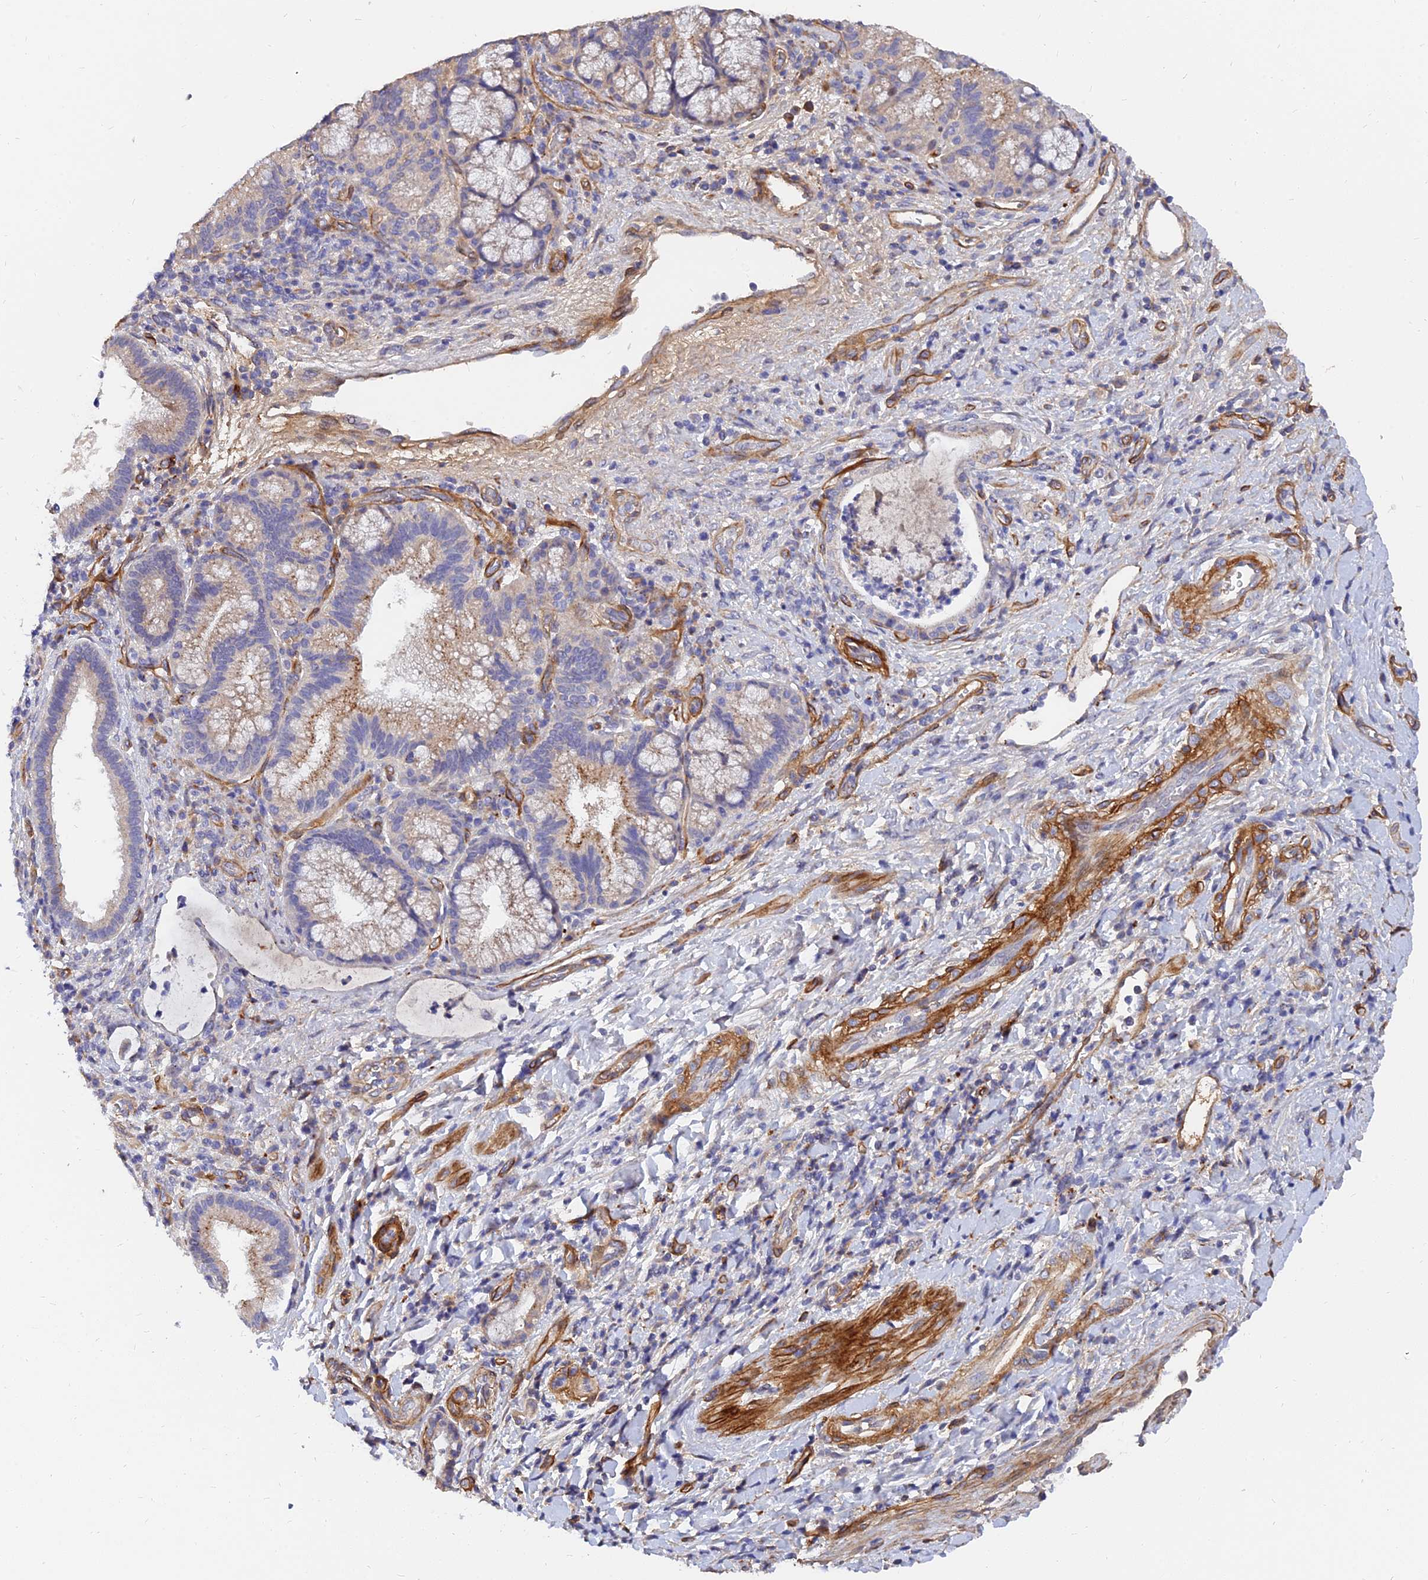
{"staining": {"intensity": "moderate", "quantity": "<25%", "location": "cytoplasmic/membranous"}, "tissue": "pancreatic cancer", "cell_type": "Tumor cells", "image_type": "cancer", "snomed": [{"axis": "morphology", "description": "Normal tissue, NOS"}, {"axis": "morphology", "description": "Adenocarcinoma, NOS"}, {"axis": "topography", "description": "Pancreas"}], "caption": "The histopathology image reveals immunohistochemical staining of pancreatic cancer. There is moderate cytoplasmic/membranous staining is appreciated in approximately <25% of tumor cells. Using DAB (3,3'-diaminobenzidine) (brown) and hematoxylin (blue) stains, captured at high magnification using brightfield microscopy.", "gene": "MRPL35", "patient": {"sex": "female", "age": 55}}